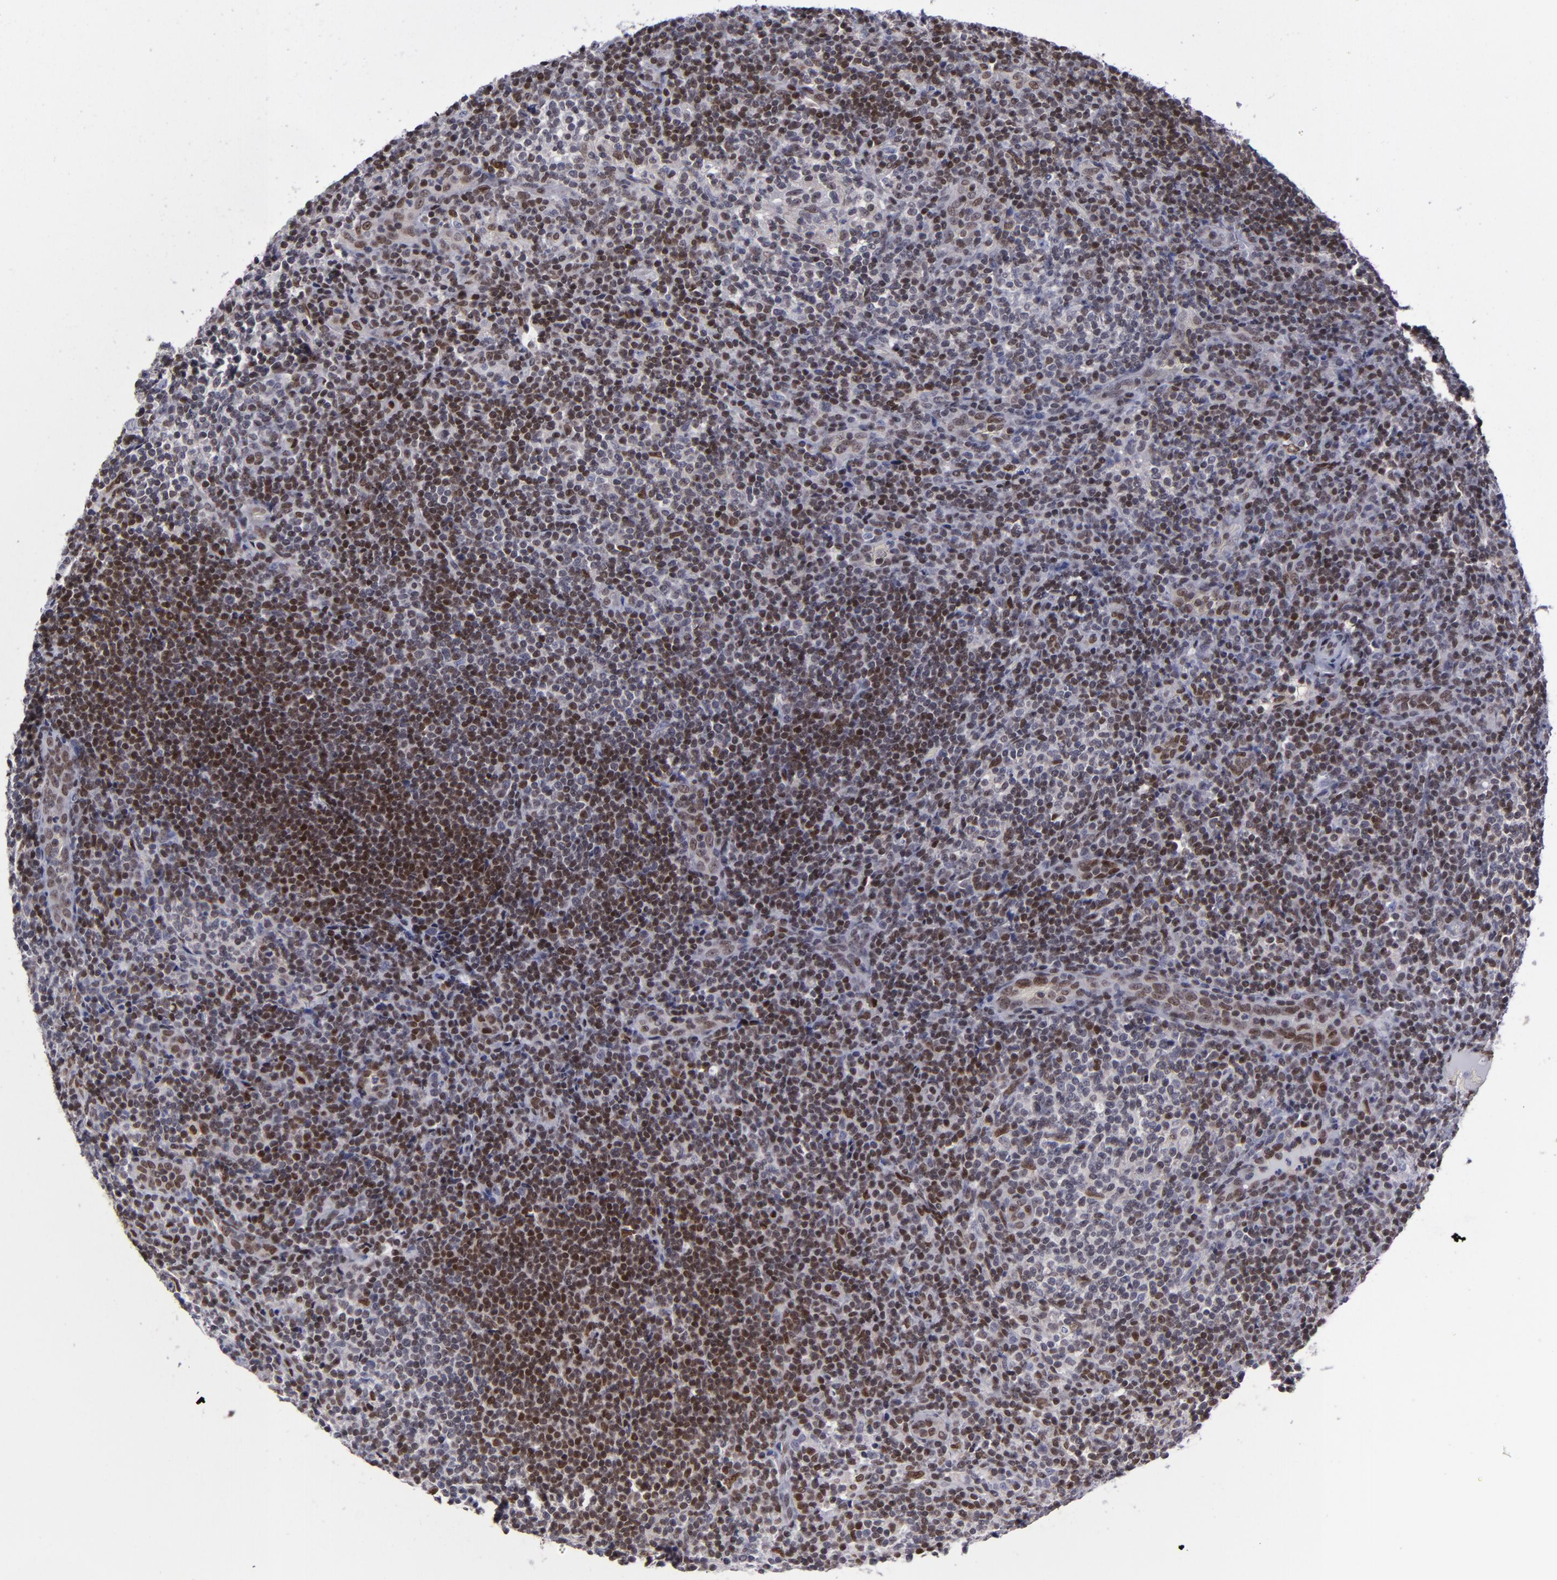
{"staining": {"intensity": "strong", "quantity": ">75%", "location": "cytoplasmic/membranous,nuclear"}, "tissue": "lymphoma", "cell_type": "Tumor cells", "image_type": "cancer", "snomed": [{"axis": "morphology", "description": "Malignant lymphoma, non-Hodgkin's type, Low grade"}, {"axis": "topography", "description": "Lymph node"}], "caption": "IHC photomicrograph of neoplastic tissue: low-grade malignant lymphoma, non-Hodgkin's type stained using immunohistochemistry demonstrates high levels of strong protein expression localized specifically in the cytoplasmic/membranous and nuclear of tumor cells, appearing as a cytoplasmic/membranous and nuclear brown color.", "gene": "MGMT", "patient": {"sex": "female", "age": 76}}